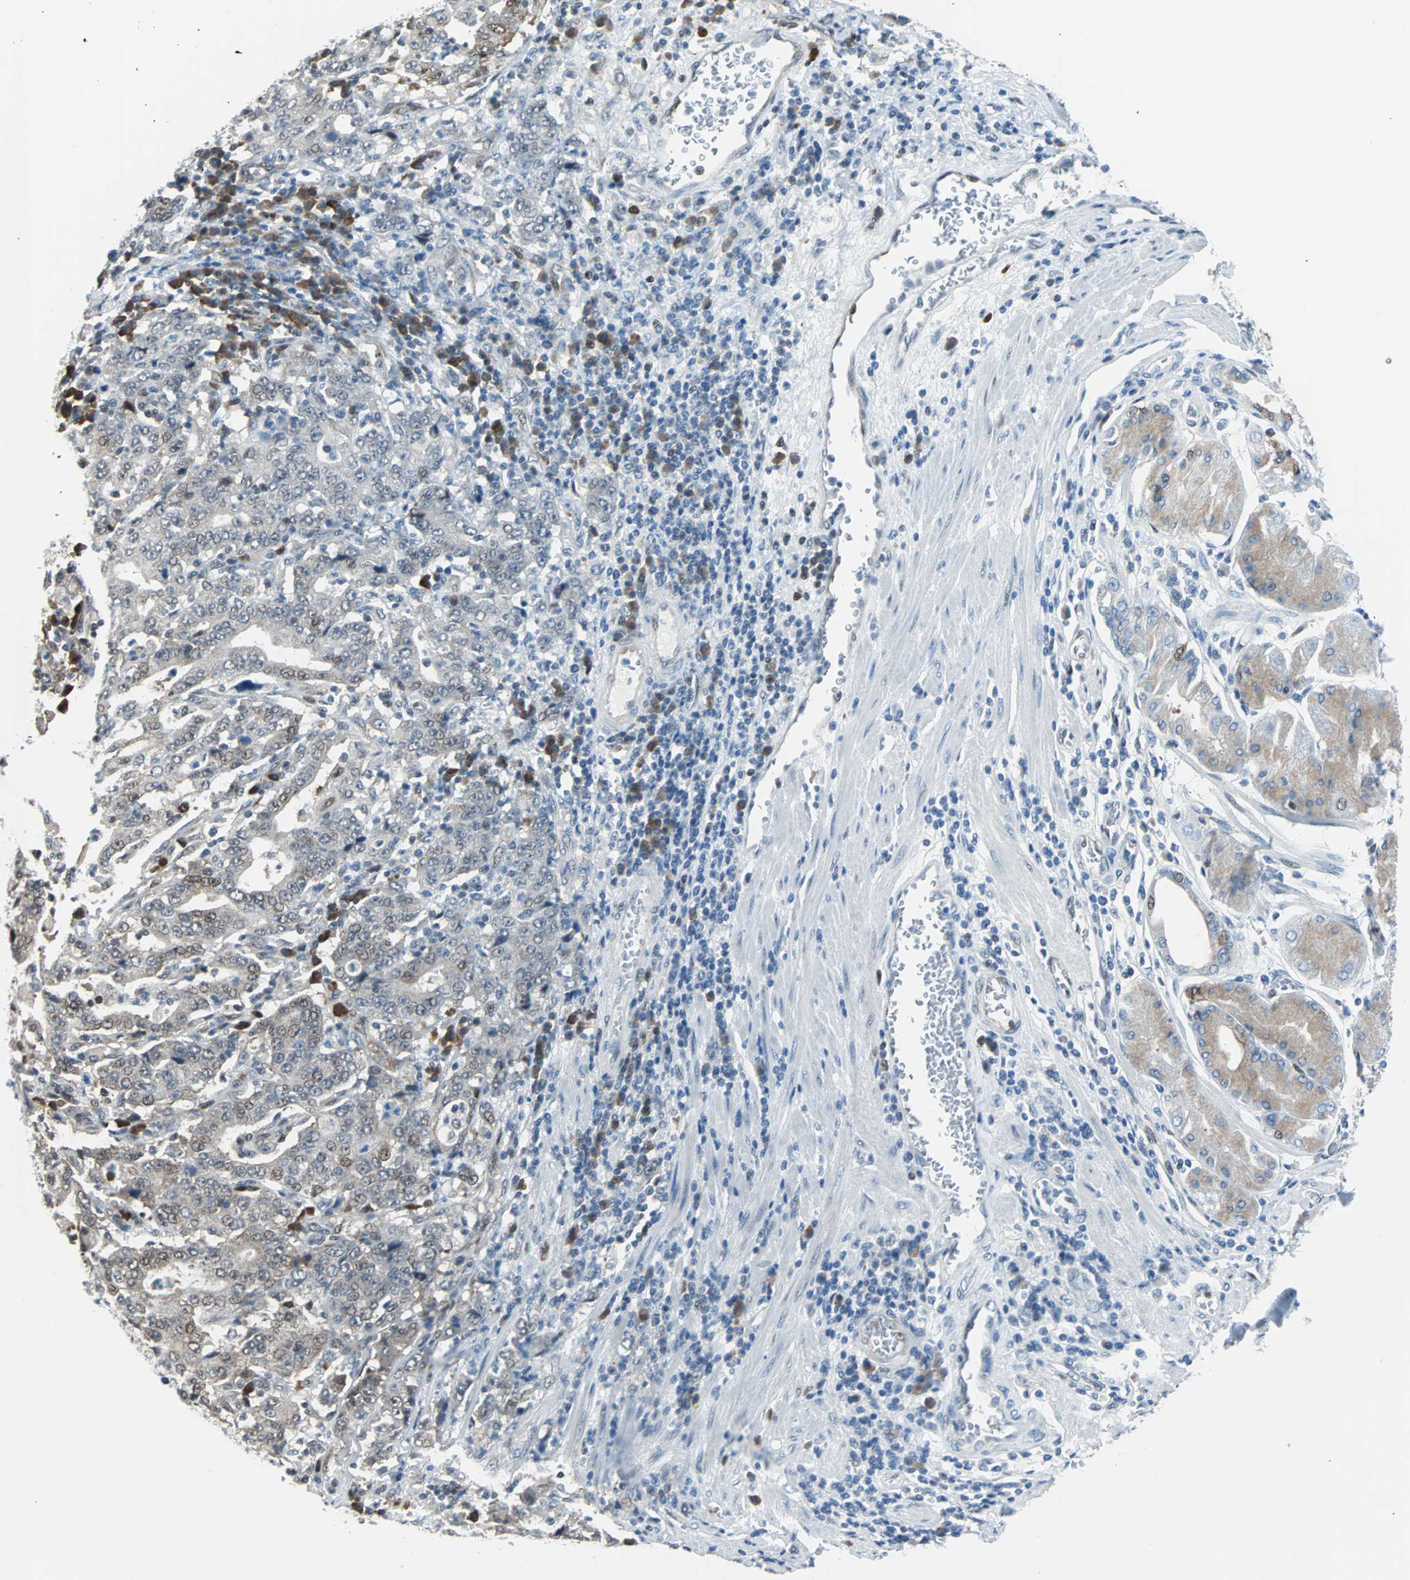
{"staining": {"intensity": "weak", "quantity": "<25%", "location": "cytoplasmic/membranous,nuclear"}, "tissue": "stomach cancer", "cell_type": "Tumor cells", "image_type": "cancer", "snomed": [{"axis": "morphology", "description": "Normal tissue, NOS"}, {"axis": "morphology", "description": "Adenocarcinoma, NOS"}, {"axis": "topography", "description": "Stomach, upper"}, {"axis": "topography", "description": "Stomach"}], "caption": "This is an IHC micrograph of adenocarcinoma (stomach). There is no expression in tumor cells.", "gene": "VCP", "patient": {"sex": "male", "age": 59}}